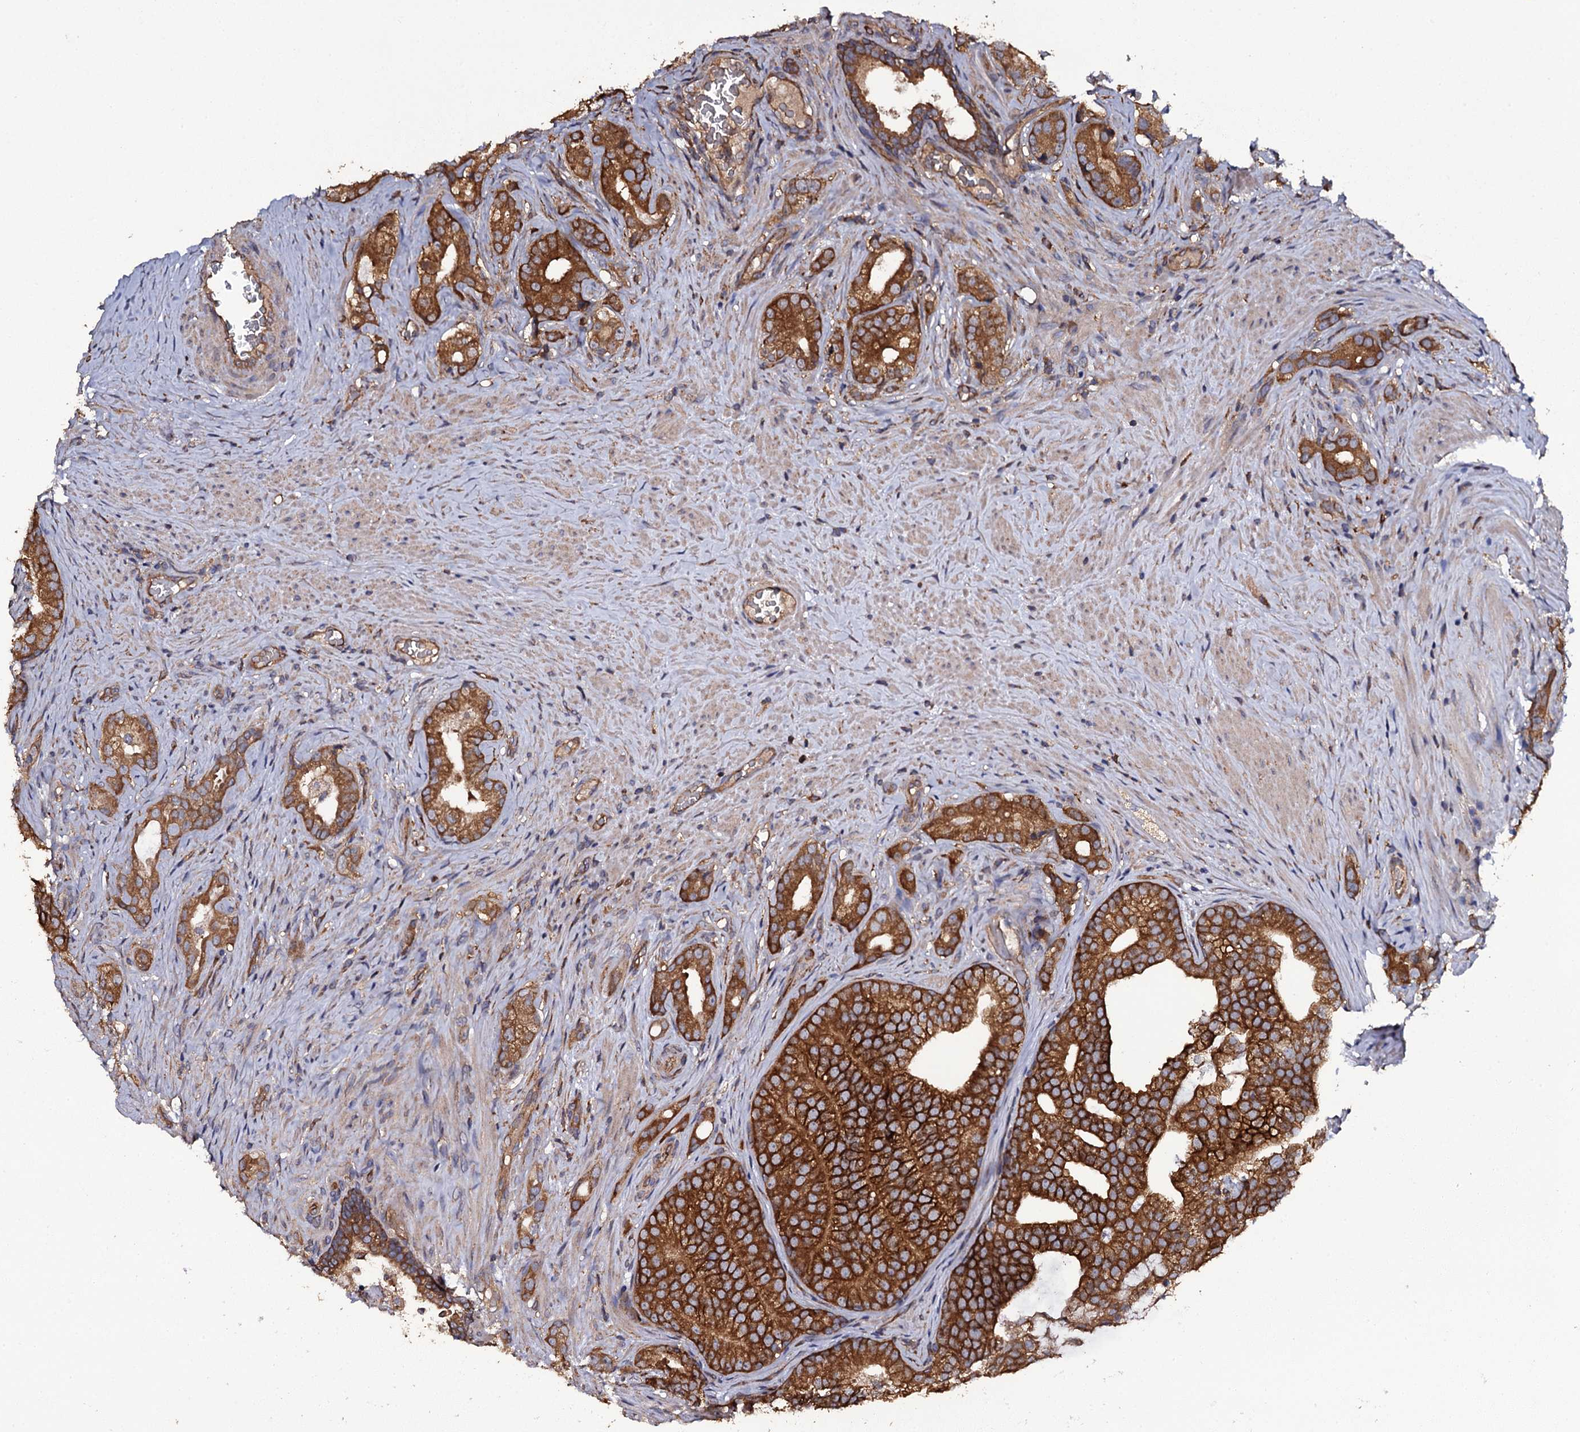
{"staining": {"intensity": "strong", "quantity": ">75%", "location": "cytoplasmic/membranous"}, "tissue": "prostate cancer", "cell_type": "Tumor cells", "image_type": "cancer", "snomed": [{"axis": "morphology", "description": "Adenocarcinoma, Low grade"}, {"axis": "topography", "description": "Prostate"}], "caption": "DAB immunohistochemical staining of prostate adenocarcinoma (low-grade) demonstrates strong cytoplasmic/membranous protein expression in approximately >75% of tumor cells. (Stains: DAB in brown, nuclei in blue, Microscopy: brightfield microscopy at high magnification).", "gene": "TTC23", "patient": {"sex": "male", "age": 71}}